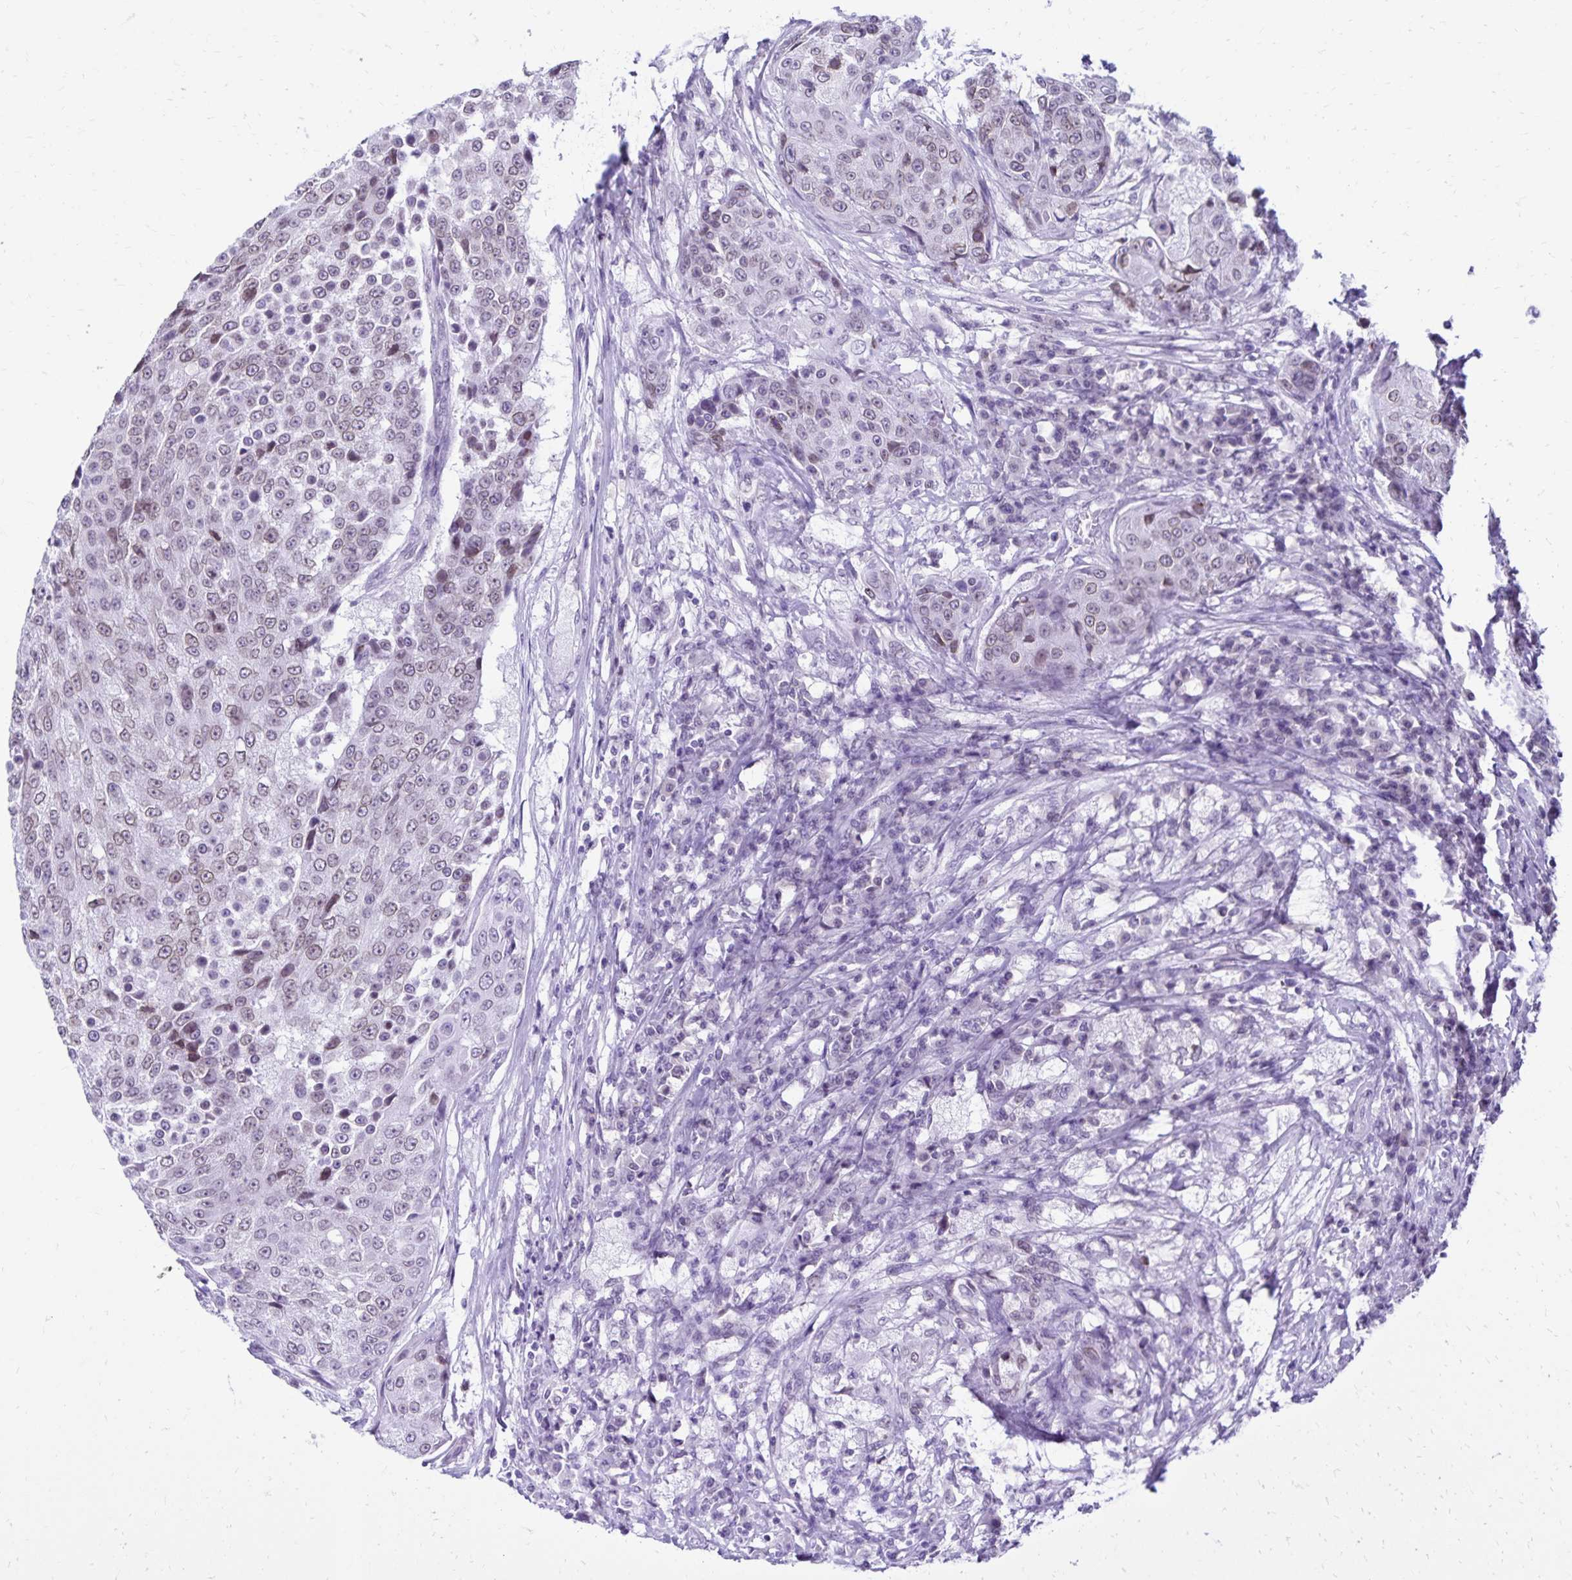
{"staining": {"intensity": "negative", "quantity": "none", "location": "none"}, "tissue": "urothelial cancer", "cell_type": "Tumor cells", "image_type": "cancer", "snomed": [{"axis": "morphology", "description": "Urothelial carcinoma, High grade"}, {"axis": "topography", "description": "Urinary bladder"}], "caption": "An IHC histopathology image of high-grade urothelial carcinoma is shown. There is no staining in tumor cells of high-grade urothelial carcinoma.", "gene": "FAM166C", "patient": {"sex": "female", "age": 63}}